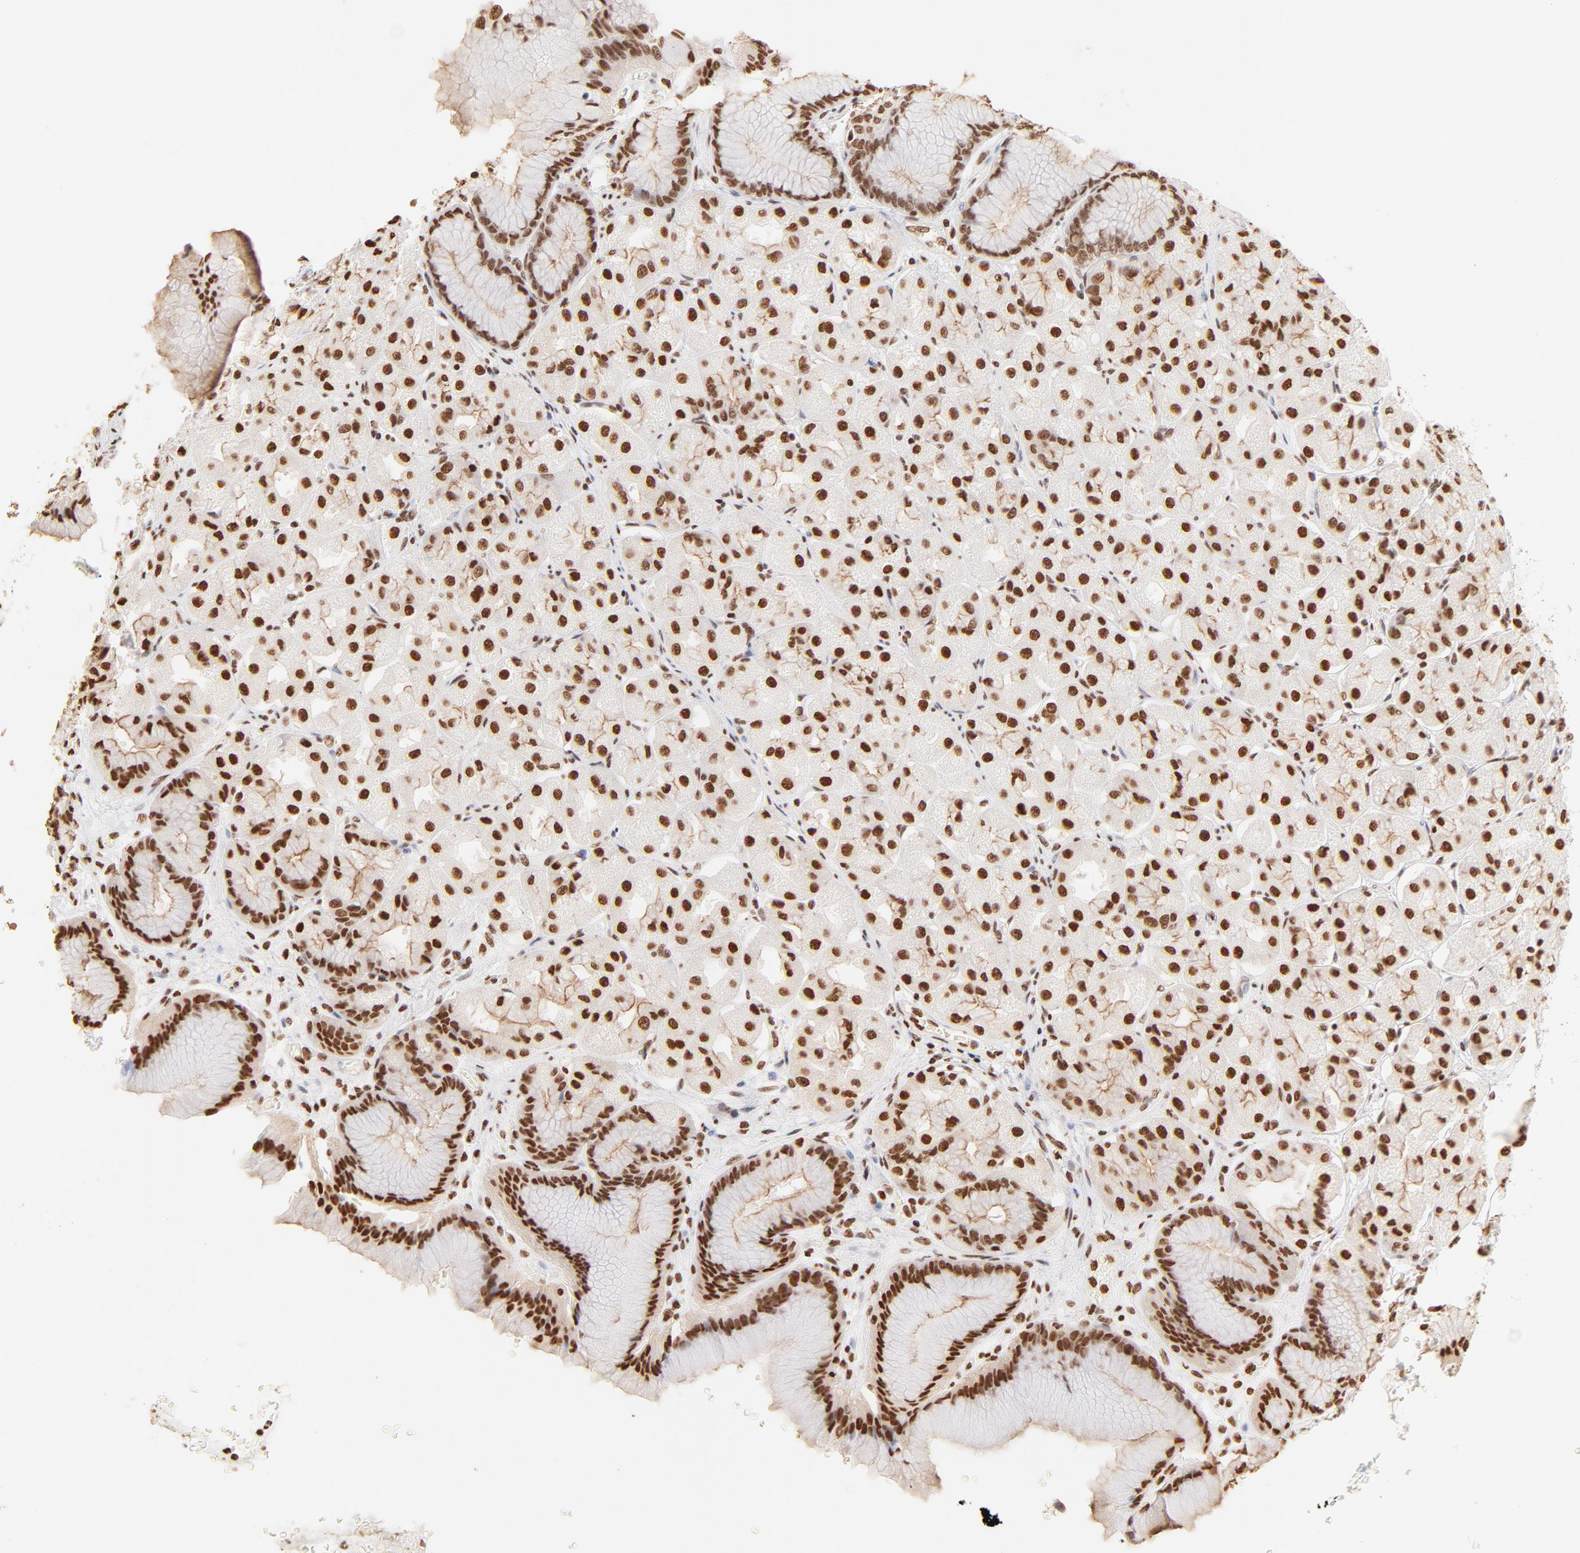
{"staining": {"intensity": "strong", "quantity": ">75%", "location": "cytoplasmic/membranous,nuclear"}, "tissue": "stomach", "cell_type": "Glandular cells", "image_type": "normal", "snomed": [{"axis": "morphology", "description": "Normal tissue, NOS"}, {"axis": "morphology", "description": "Adenocarcinoma, NOS"}, {"axis": "topography", "description": "Stomach"}, {"axis": "topography", "description": "Stomach, lower"}], "caption": "Protein analysis of unremarkable stomach displays strong cytoplasmic/membranous,nuclear expression in approximately >75% of glandular cells.", "gene": "ZNF540", "patient": {"sex": "female", "age": 65}}